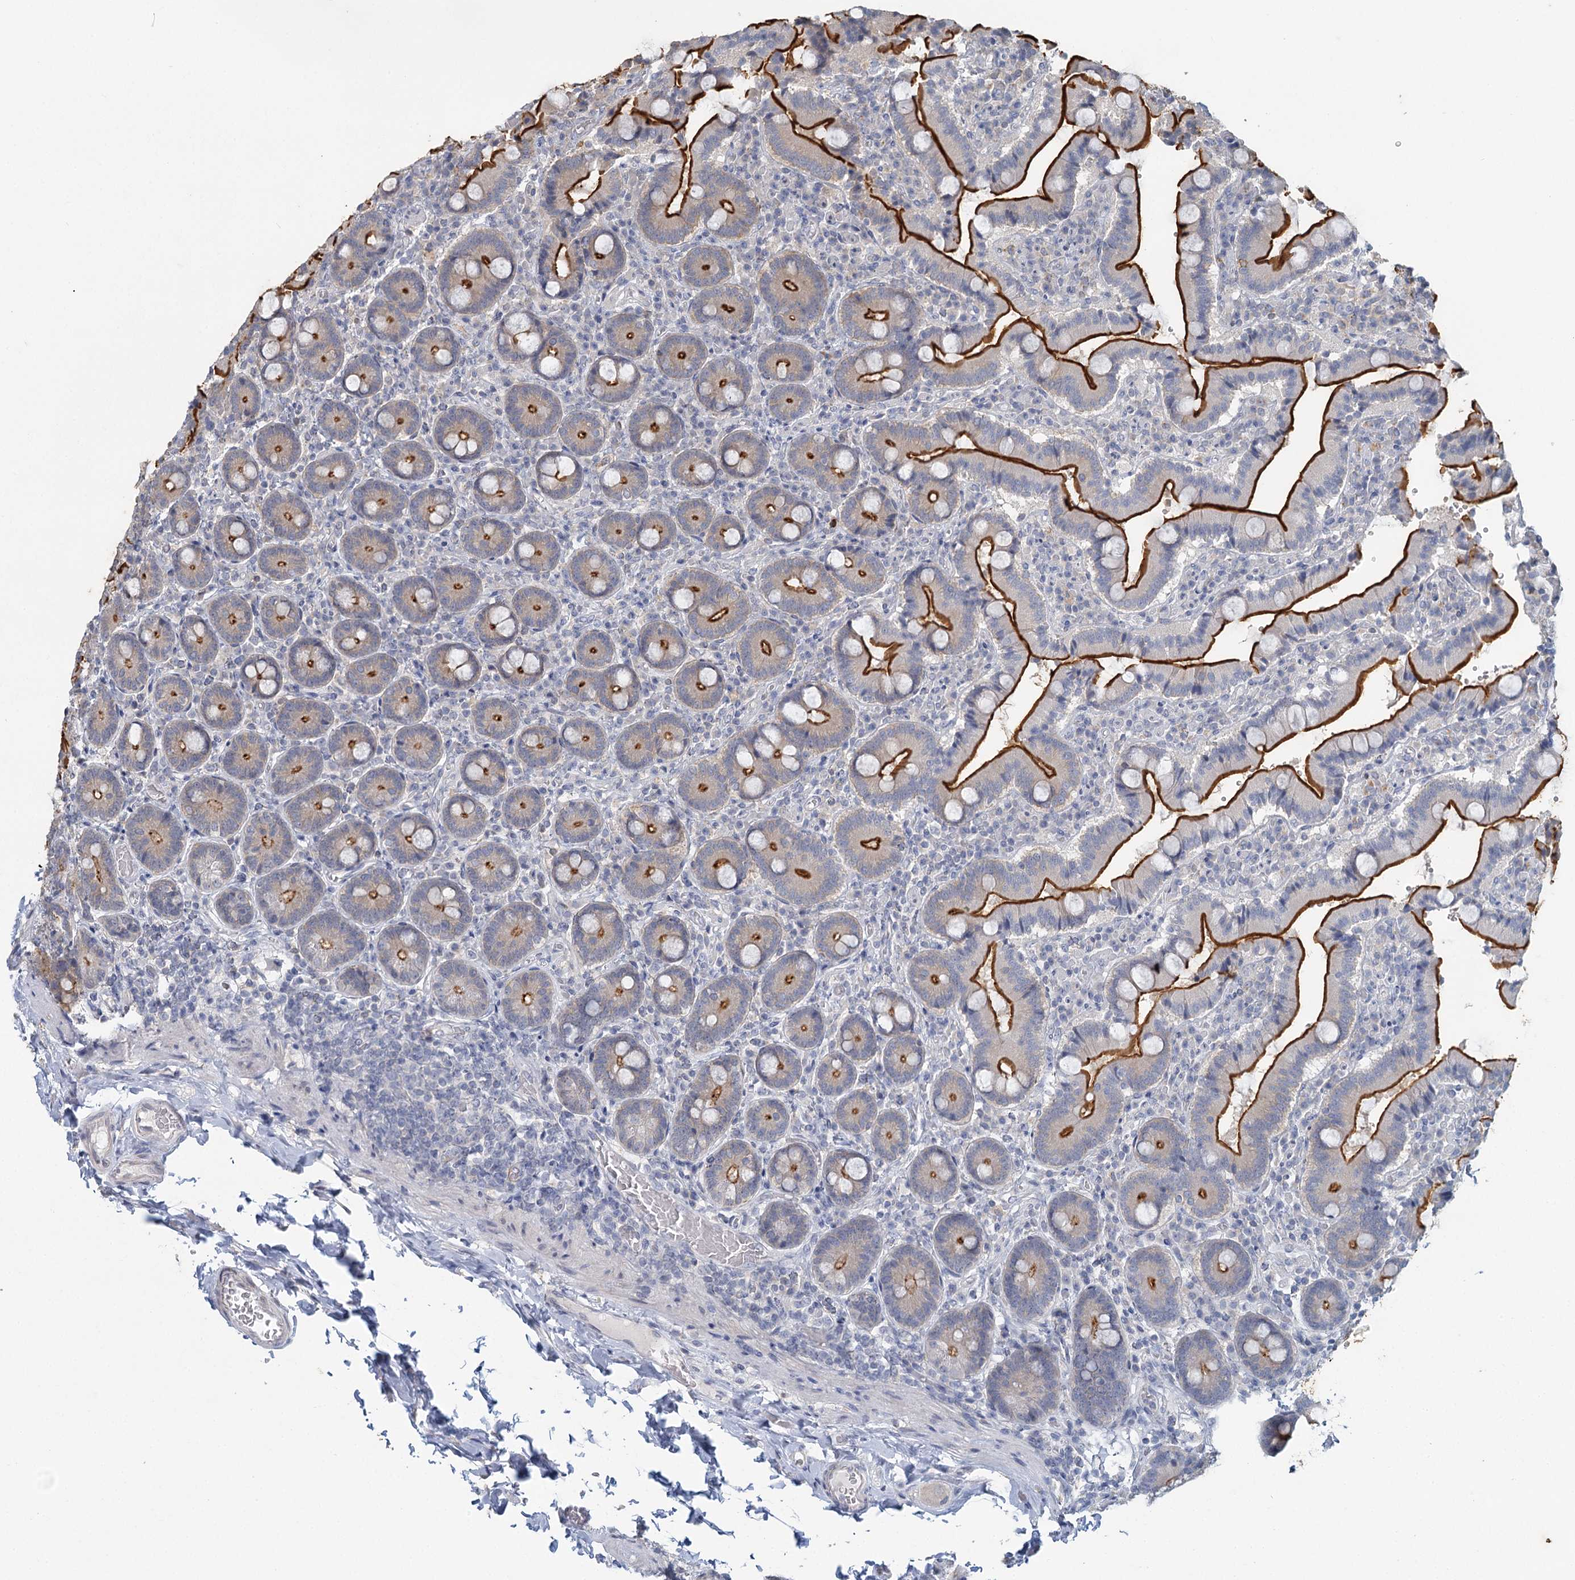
{"staining": {"intensity": "strong", "quantity": "25%-75%", "location": "cytoplasmic/membranous"}, "tissue": "duodenum", "cell_type": "Glandular cells", "image_type": "normal", "snomed": [{"axis": "morphology", "description": "Normal tissue, NOS"}, {"axis": "topography", "description": "Duodenum"}], "caption": "Immunohistochemical staining of normal human duodenum demonstrates 25%-75% levels of strong cytoplasmic/membranous protein staining in approximately 25%-75% of glandular cells.", "gene": "MYO7B", "patient": {"sex": "female", "age": 62}}